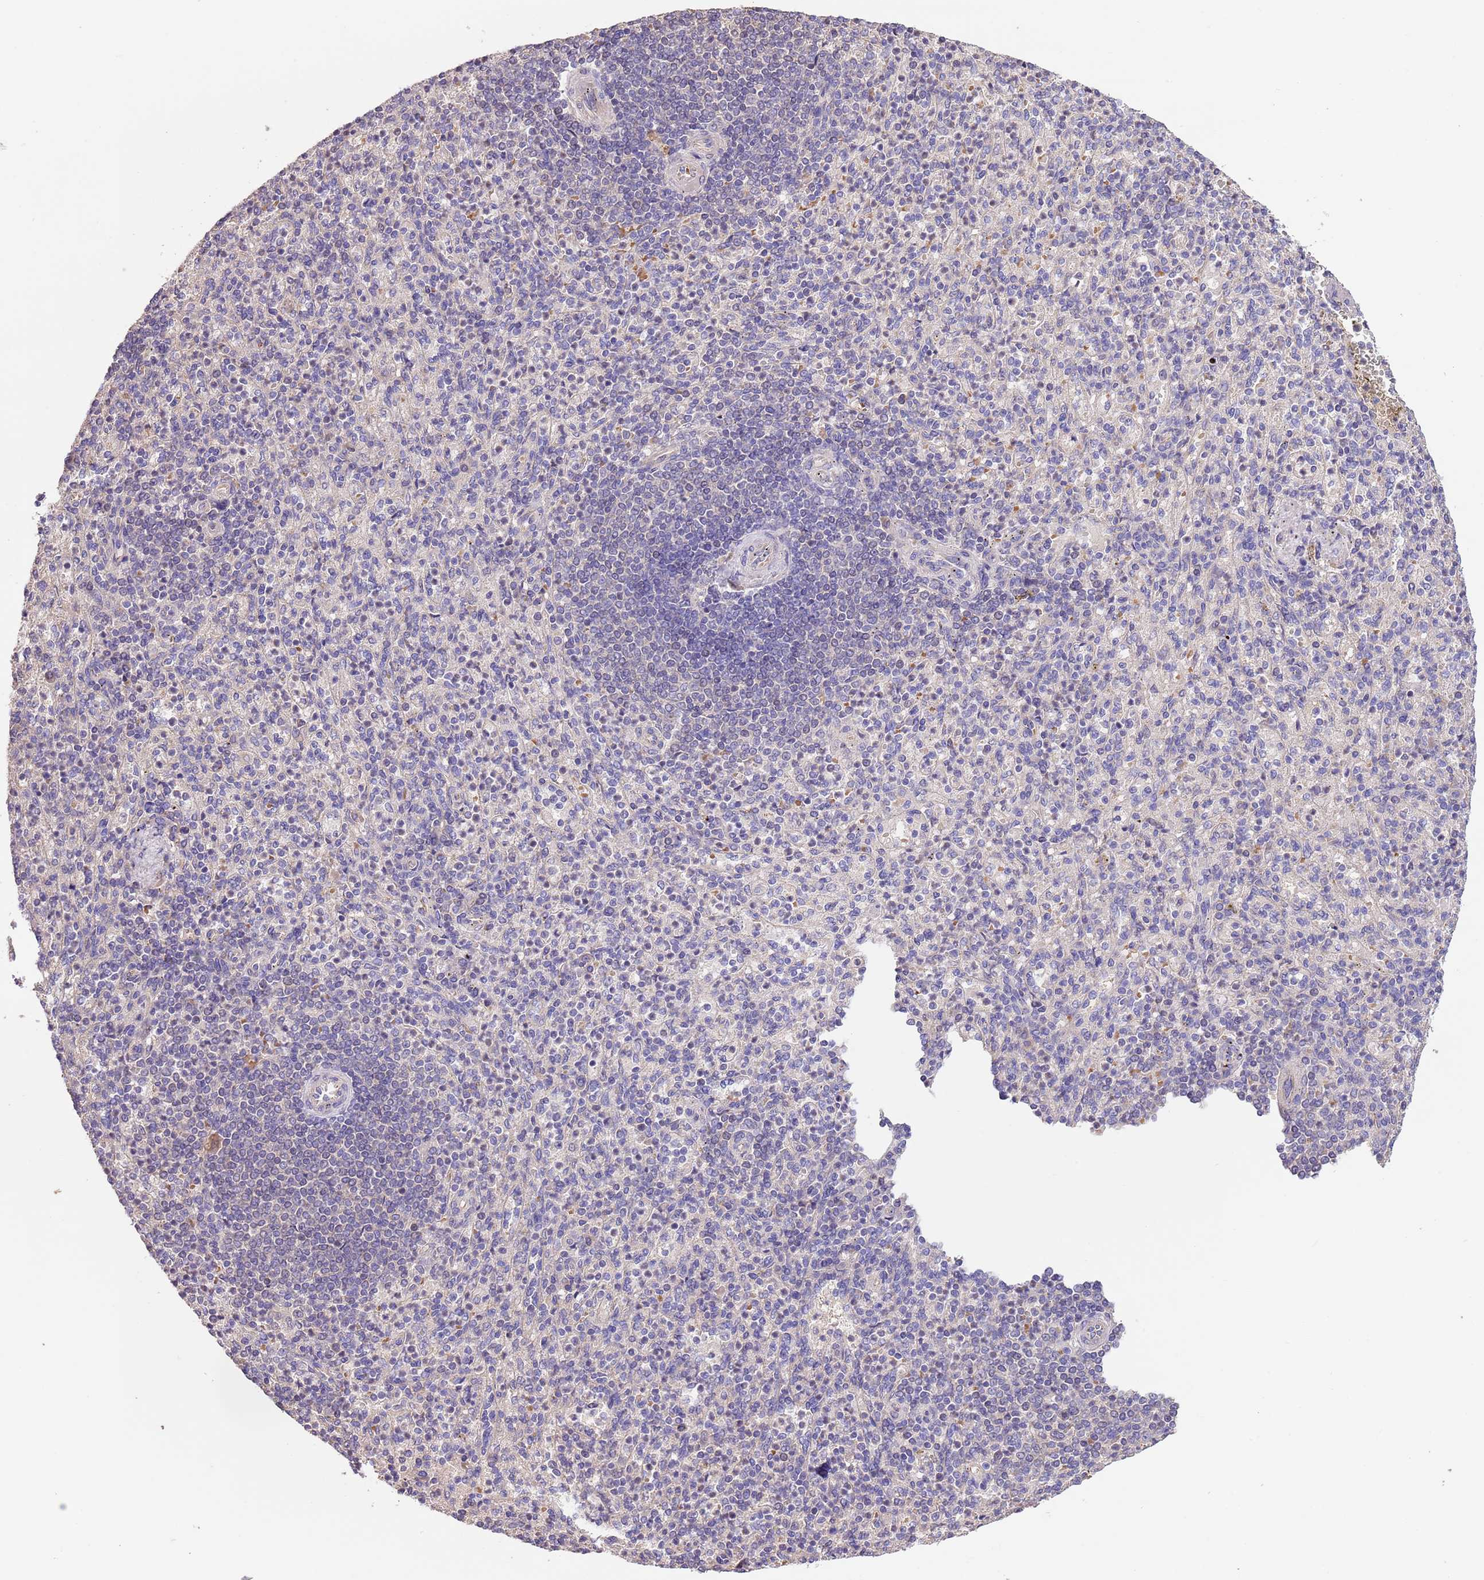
{"staining": {"intensity": "negative", "quantity": "none", "location": "none"}, "tissue": "spleen", "cell_type": "Cells in red pulp", "image_type": "normal", "snomed": [{"axis": "morphology", "description": "Normal tissue, NOS"}, {"axis": "topography", "description": "Spleen"}], "caption": "IHC micrograph of normal spleen: spleen stained with DAB displays no significant protein staining in cells in red pulp. The staining was performed using DAB (3,3'-diaminobenzidine) to visualize the protein expression in brown, while the nuclei were stained in blue with hematoxylin (Magnification: 20x).", "gene": "FAM89B", "patient": {"sex": "female", "age": 74}}